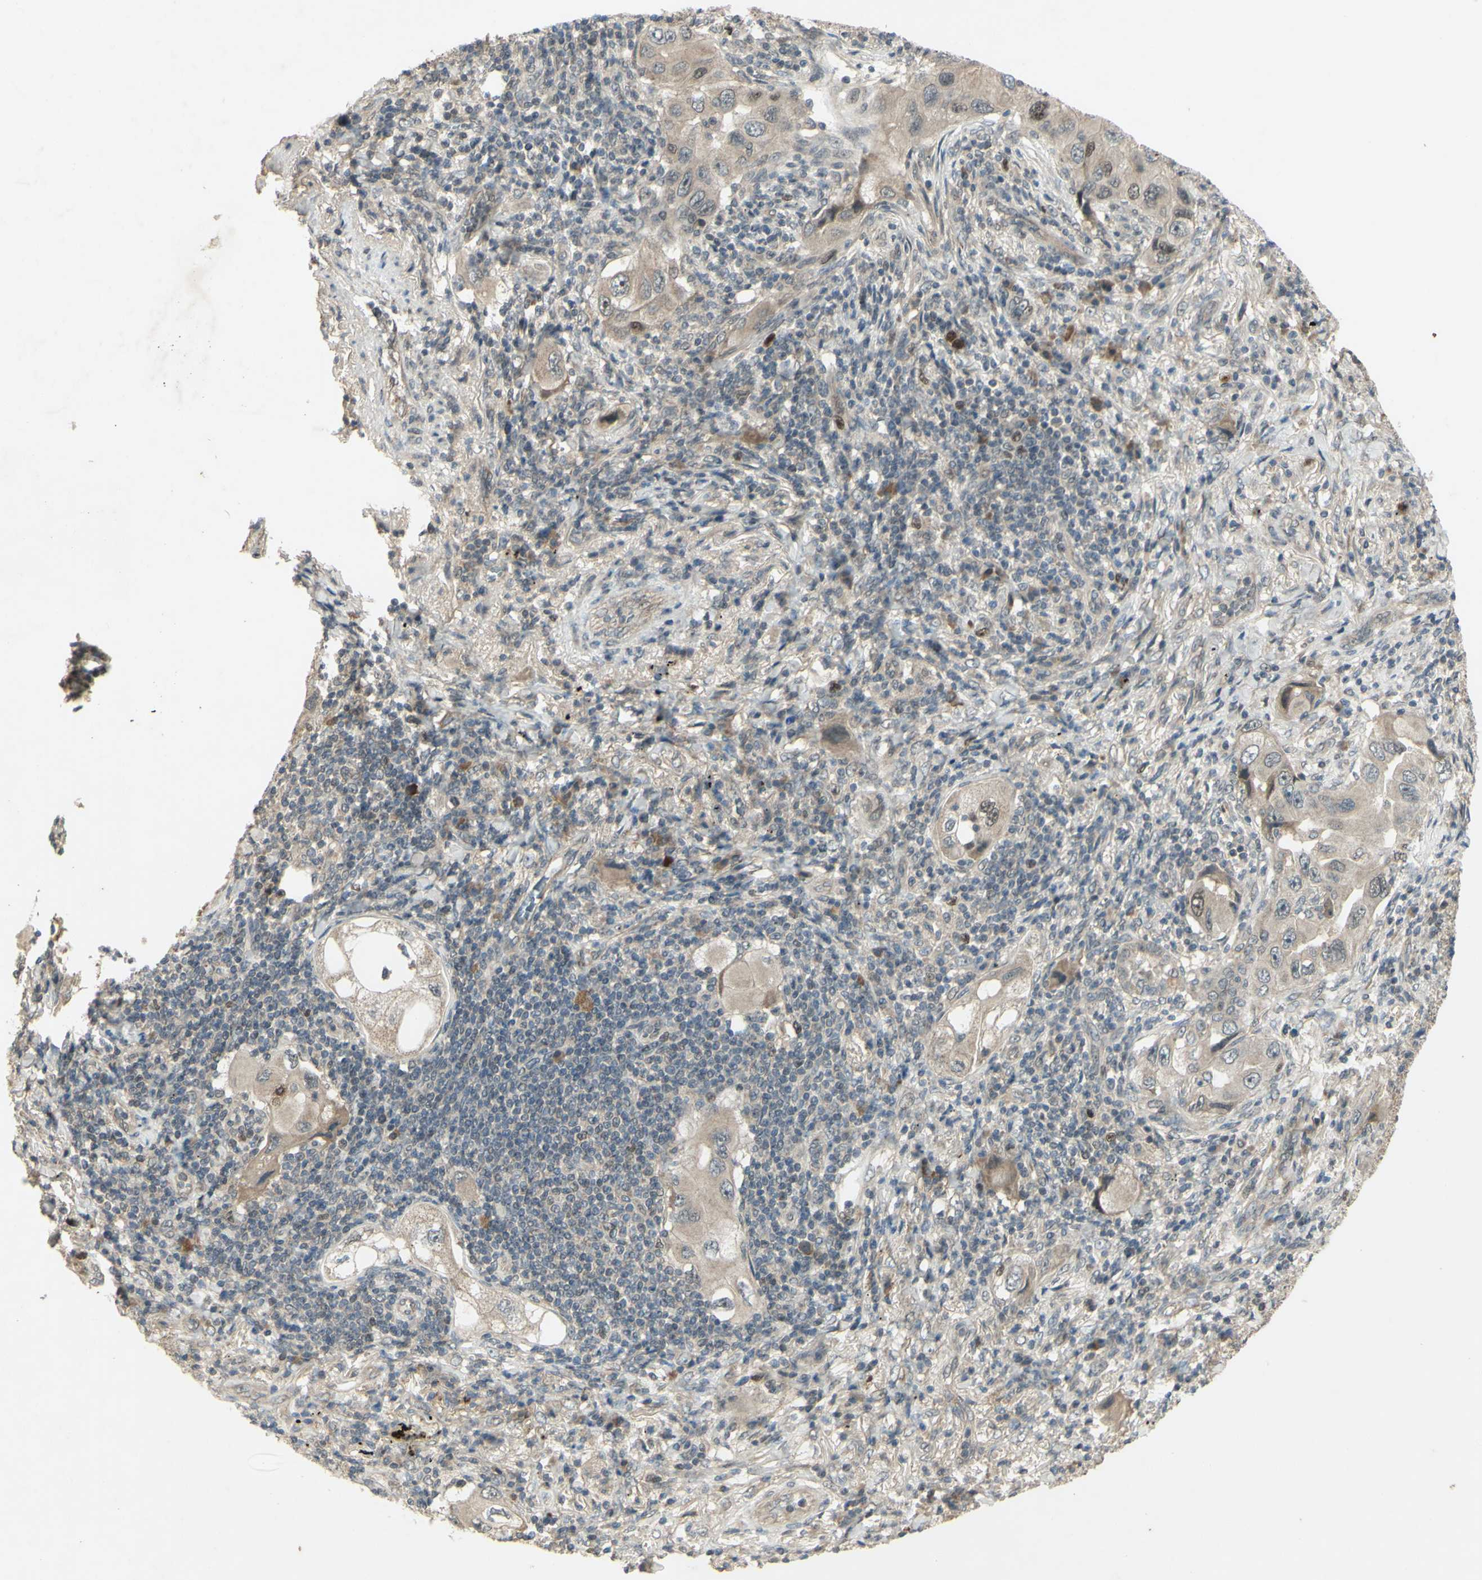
{"staining": {"intensity": "moderate", "quantity": "<25%", "location": "nuclear"}, "tissue": "lung cancer", "cell_type": "Tumor cells", "image_type": "cancer", "snomed": [{"axis": "morphology", "description": "Adenocarcinoma, NOS"}, {"axis": "topography", "description": "Lung"}], "caption": "Tumor cells exhibit low levels of moderate nuclear positivity in about <25% of cells in adenocarcinoma (lung).", "gene": "RAD18", "patient": {"sex": "female", "age": 65}}